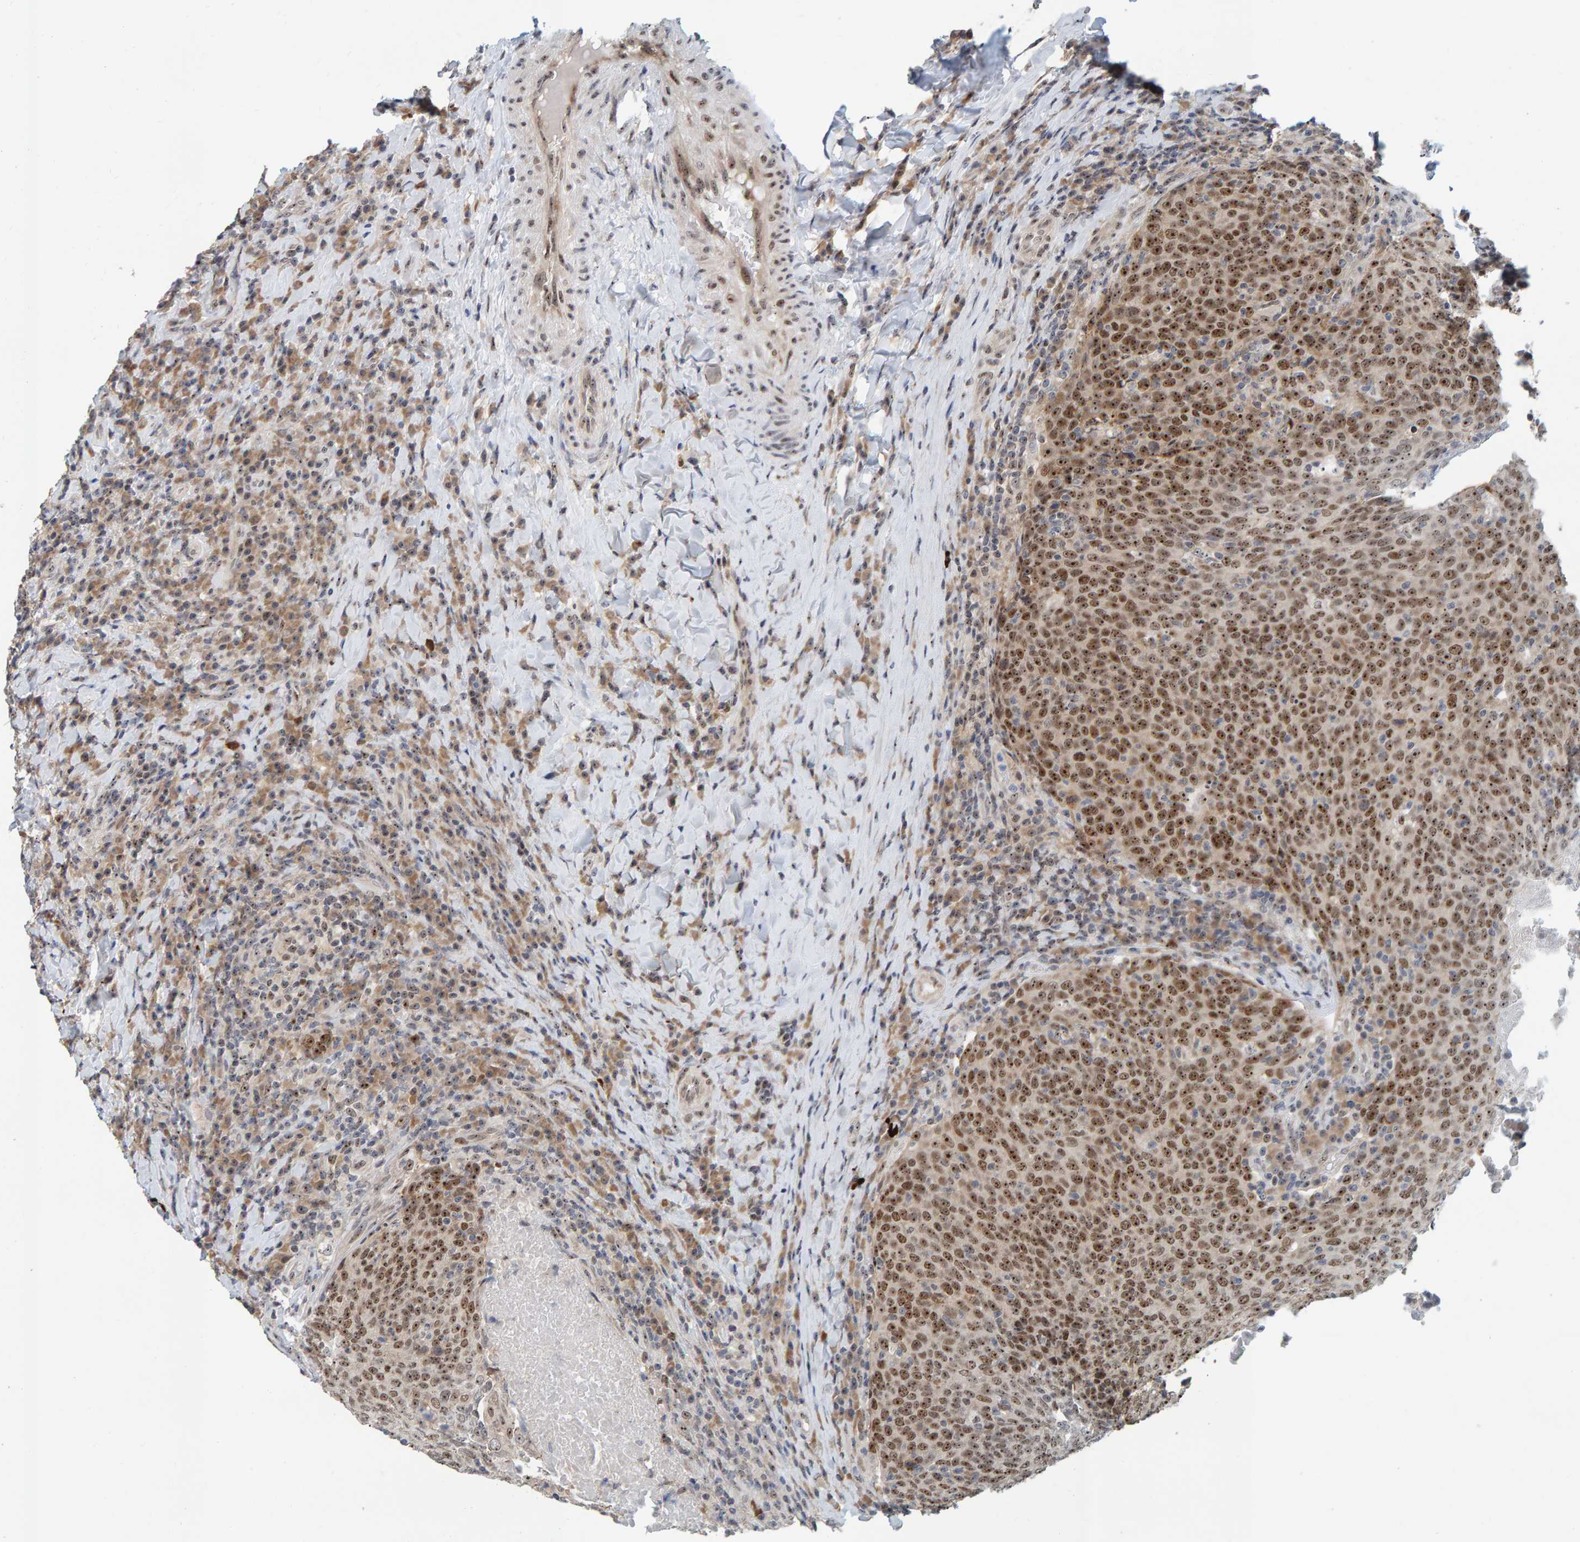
{"staining": {"intensity": "moderate", "quantity": ">75%", "location": "nuclear"}, "tissue": "head and neck cancer", "cell_type": "Tumor cells", "image_type": "cancer", "snomed": [{"axis": "morphology", "description": "Squamous cell carcinoma, NOS"}, {"axis": "morphology", "description": "Squamous cell carcinoma, metastatic, NOS"}, {"axis": "topography", "description": "Lymph node"}, {"axis": "topography", "description": "Head-Neck"}], "caption": "Immunohistochemistry photomicrograph of head and neck metastatic squamous cell carcinoma stained for a protein (brown), which demonstrates medium levels of moderate nuclear expression in about >75% of tumor cells.", "gene": "POLR1E", "patient": {"sex": "male", "age": 62}}